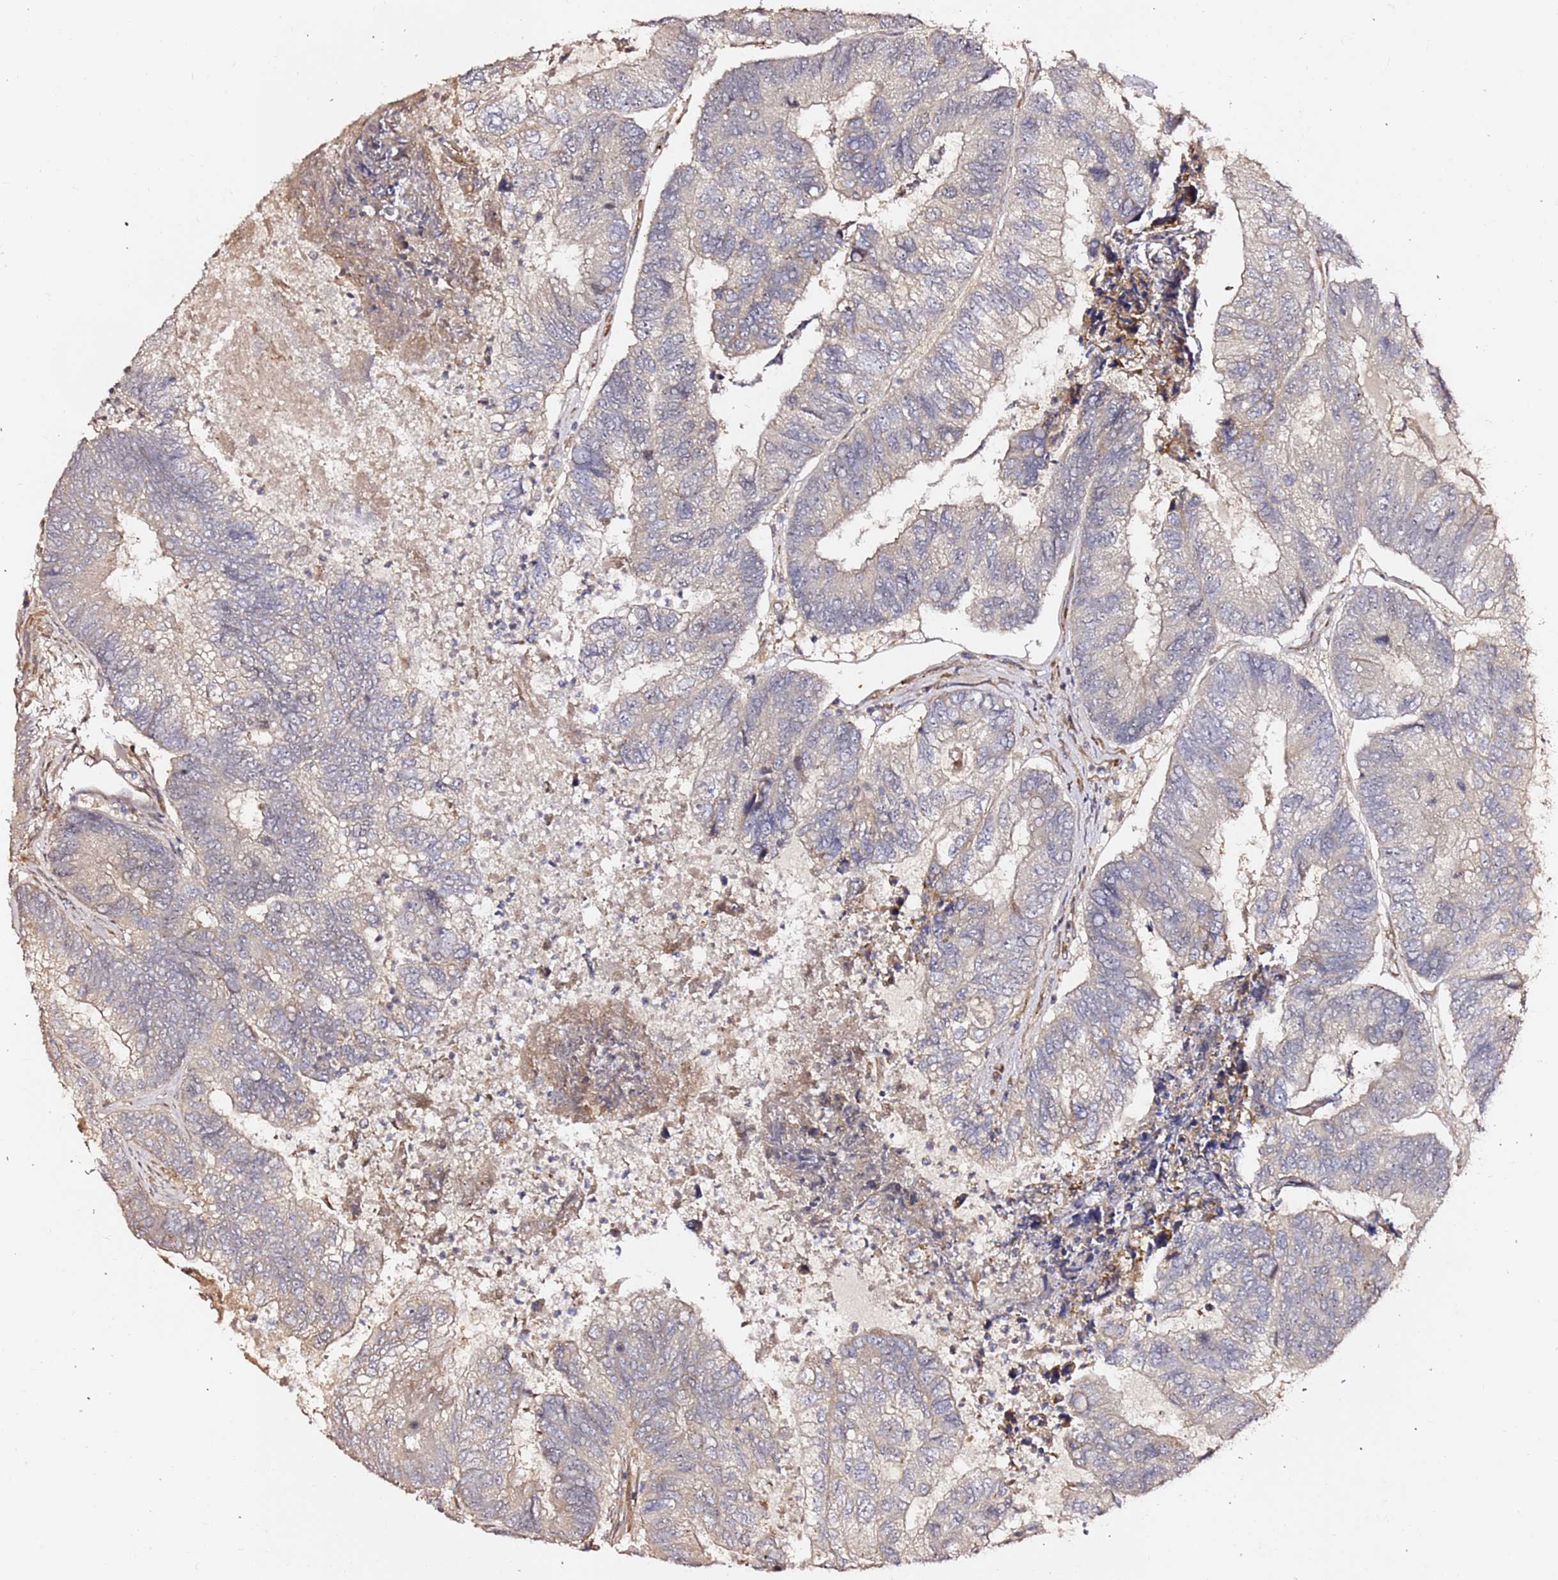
{"staining": {"intensity": "negative", "quantity": "none", "location": "none"}, "tissue": "colorectal cancer", "cell_type": "Tumor cells", "image_type": "cancer", "snomed": [{"axis": "morphology", "description": "Adenocarcinoma, NOS"}, {"axis": "topography", "description": "Colon"}], "caption": "A photomicrograph of colorectal adenocarcinoma stained for a protein reveals no brown staining in tumor cells.", "gene": "HSD17B7", "patient": {"sex": "female", "age": 67}}